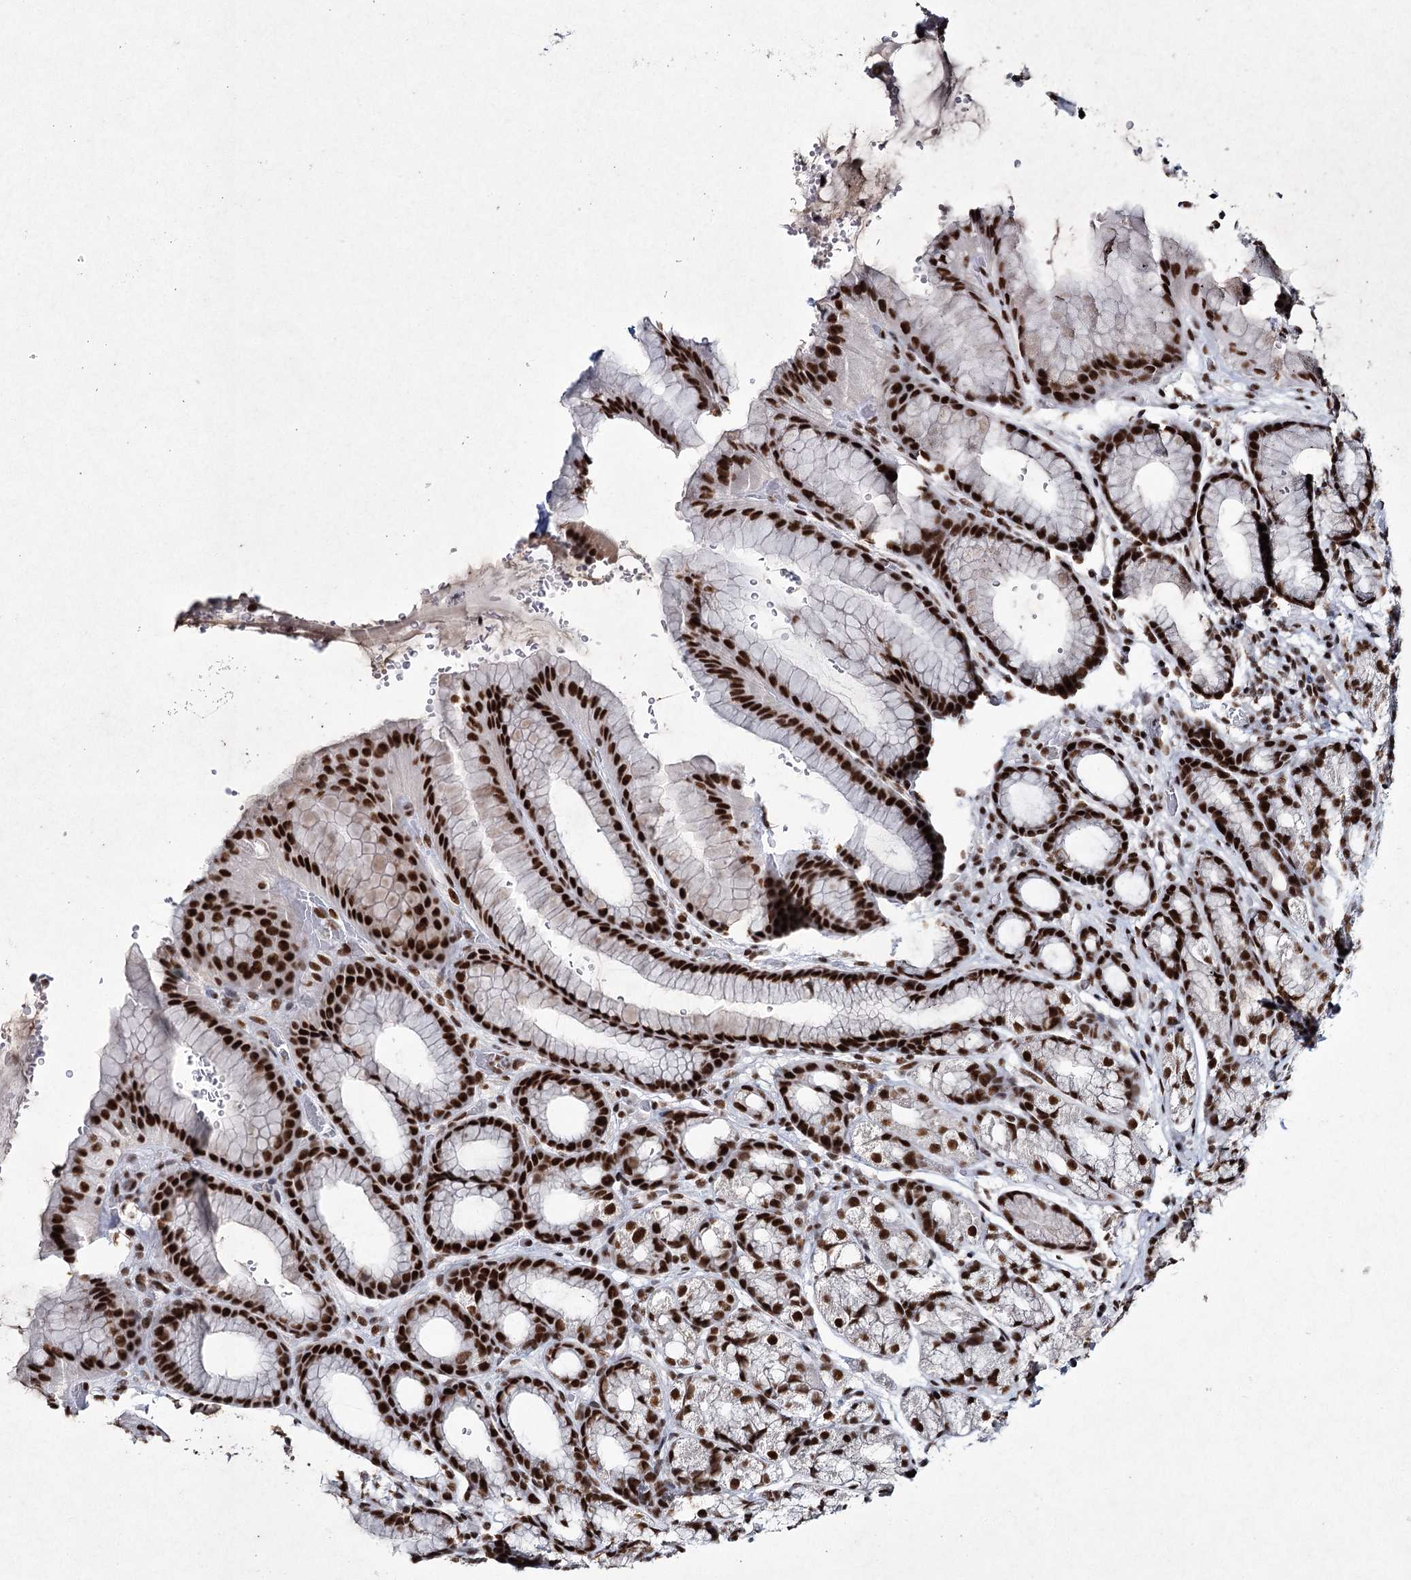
{"staining": {"intensity": "strong", "quantity": ">75%", "location": "nuclear"}, "tissue": "stomach", "cell_type": "Glandular cells", "image_type": "normal", "snomed": [{"axis": "morphology", "description": "Normal tissue, NOS"}, {"axis": "morphology", "description": "Adenocarcinoma, NOS"}, {"axis": "topography", "description": "Stomach"}], "caption": "Glandular cells exhibit high levels of strong nuclear expression in approximately >75% of cells in unremarkable stomach.", "gene": "SCAF8", "patient": {"sex": "male", "age": 57}}